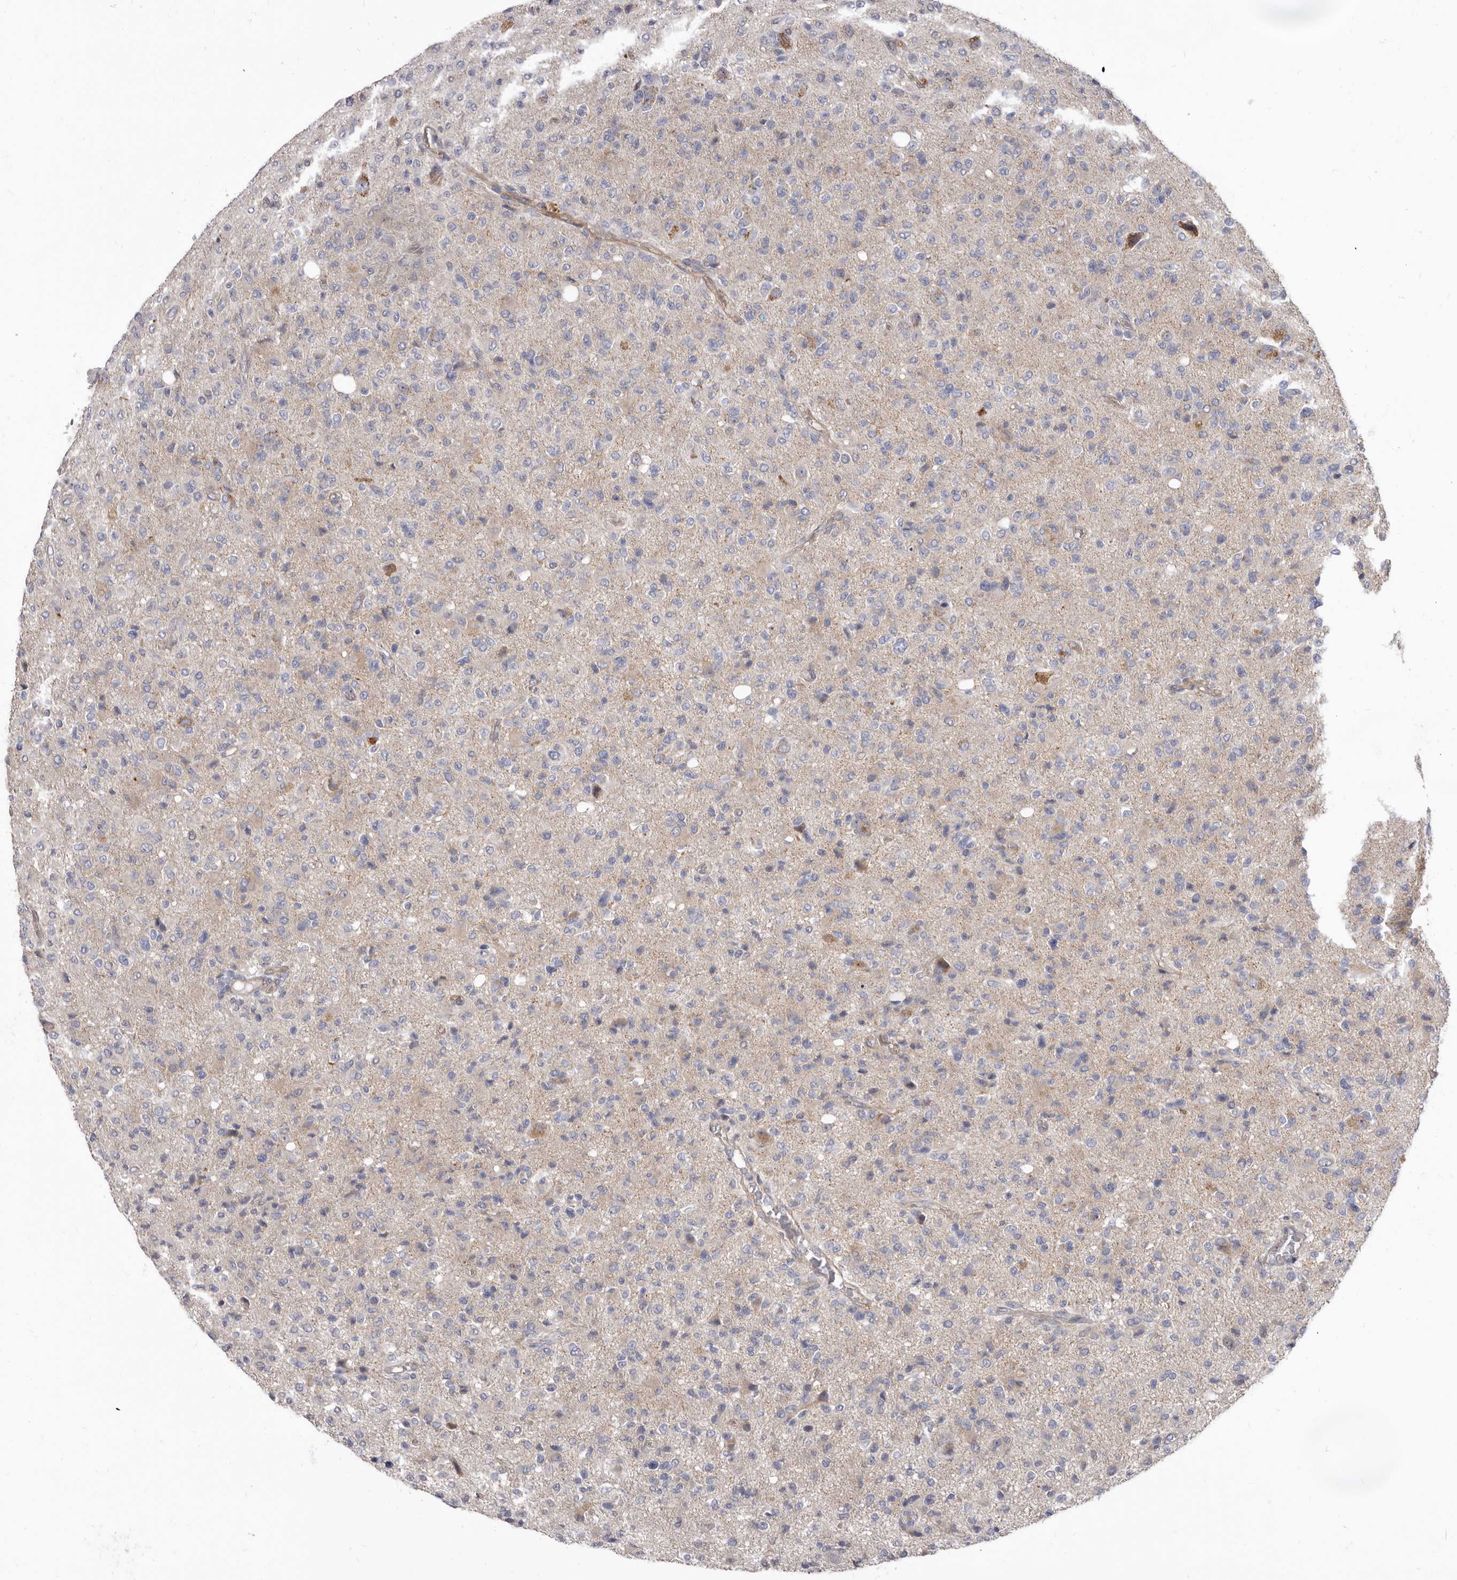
{"staining": {"intensity": "moderate", "quantity": "<25%", "location": "cytoplasmic/membranous"}, "tissue": "glioma", "cell_type": "Tumor cells", "image_type": "cancer", "snomed": [{"axis": "morphology", "description": "Glioma, malignant, High grade"}, {"axis": "topography", "description": "Brain"}], "caption": "Protein staining of glioma tissue shows moderate cytoplasmic/membranous expression in approximately <25% of tumor cells.", "gene": "FMO2", "patient": {"sex": "female", "age": 57}}